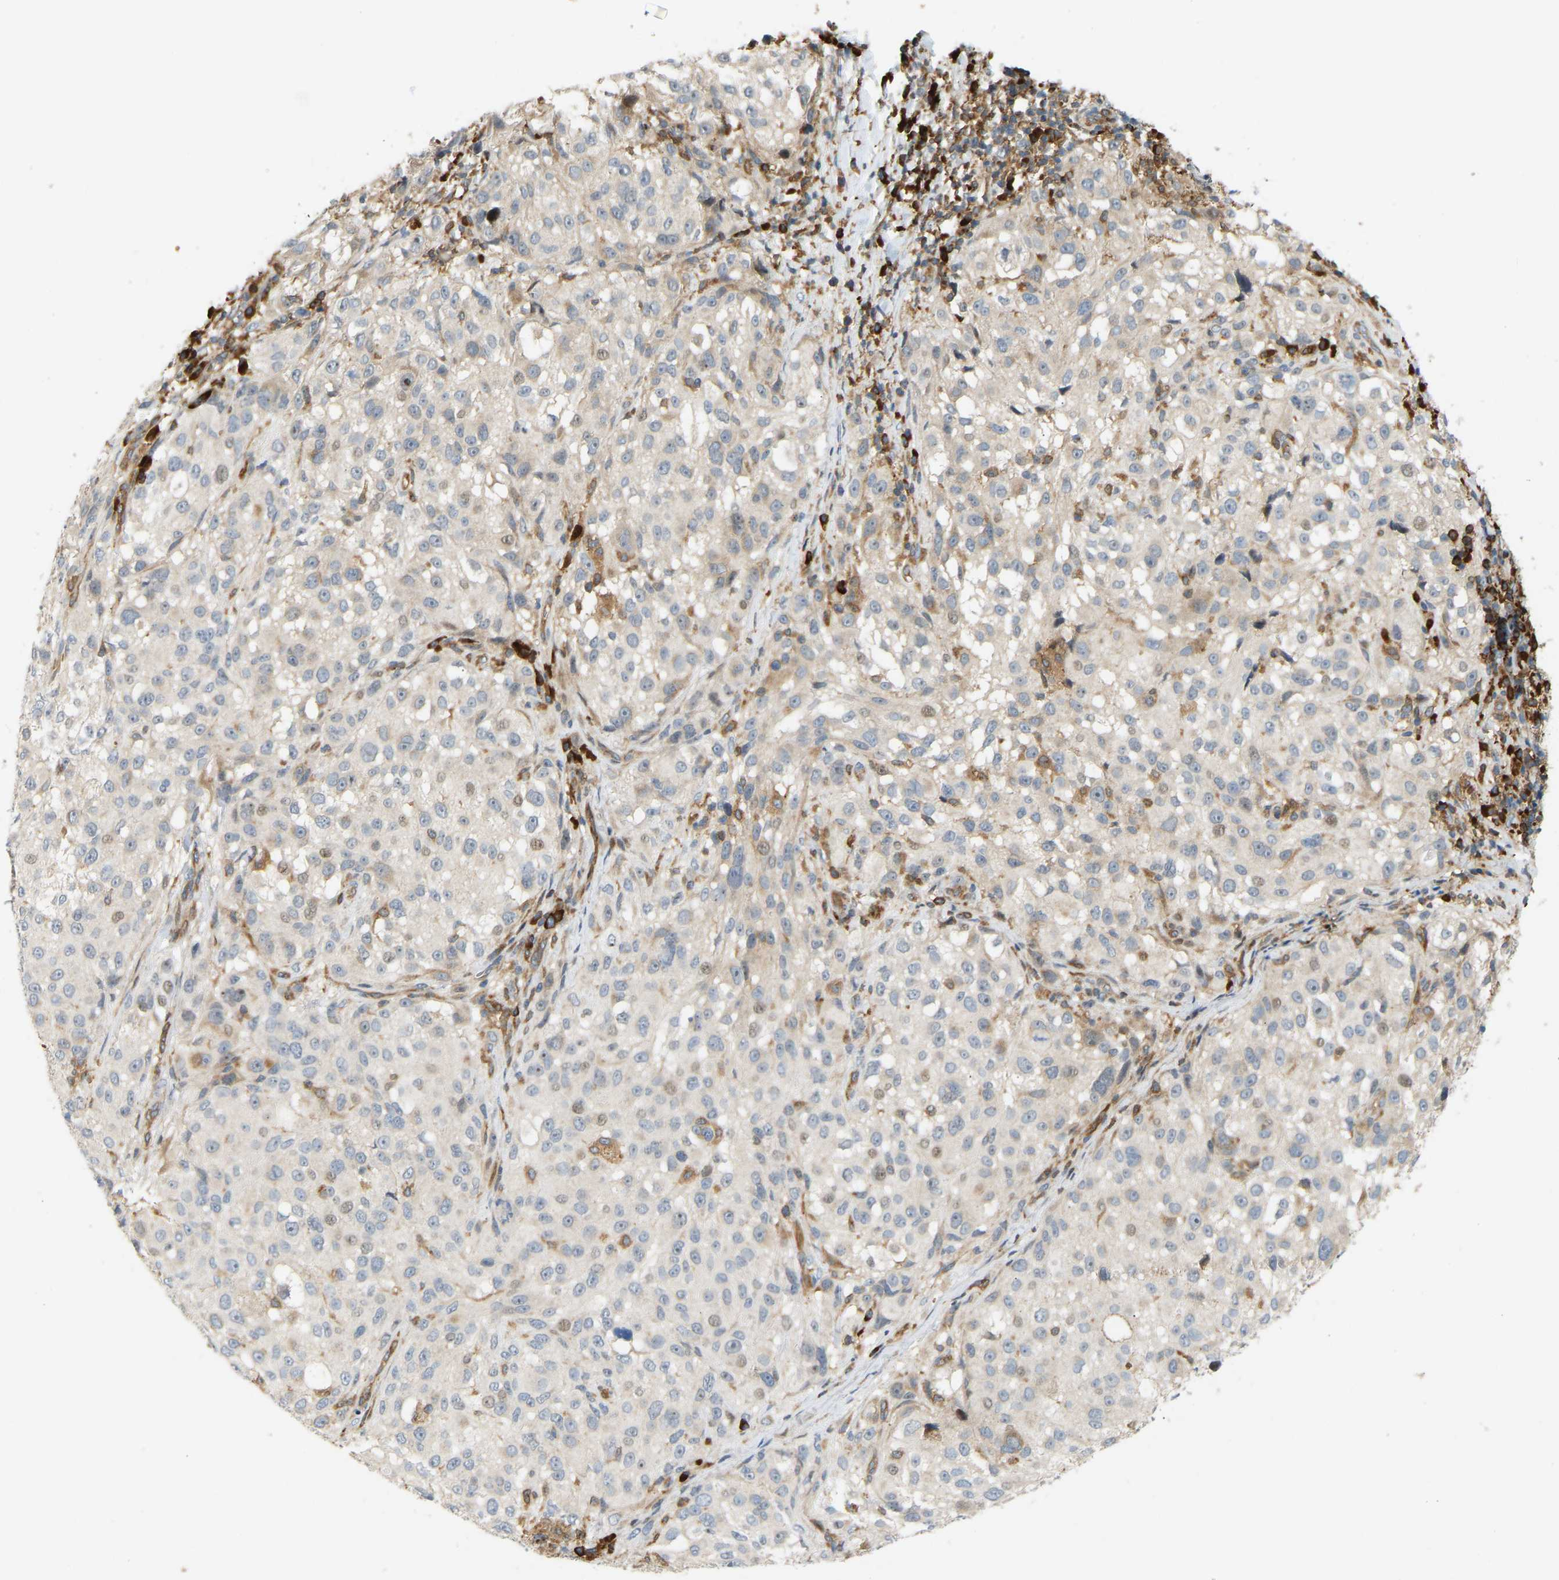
{"staining": {"intensity": "negative", "quantity": "none", "location": "none"}, "tissue": "melanoma", "cell_type": "Tumor cells", "image_type": "cancer", "snomed": [{"axis": "morphology", "description": "Necrosis, NOS"}, {"axis": "morphology", "description": "Malignant melanoma, NOS"}, {"axis": "topography", "description": "Skin"}], "caption": "Tumor cells show no significant expression in malignant melanoma.", "gene": "PLCG2", "patient": {"sex": "female", "age": 87}}